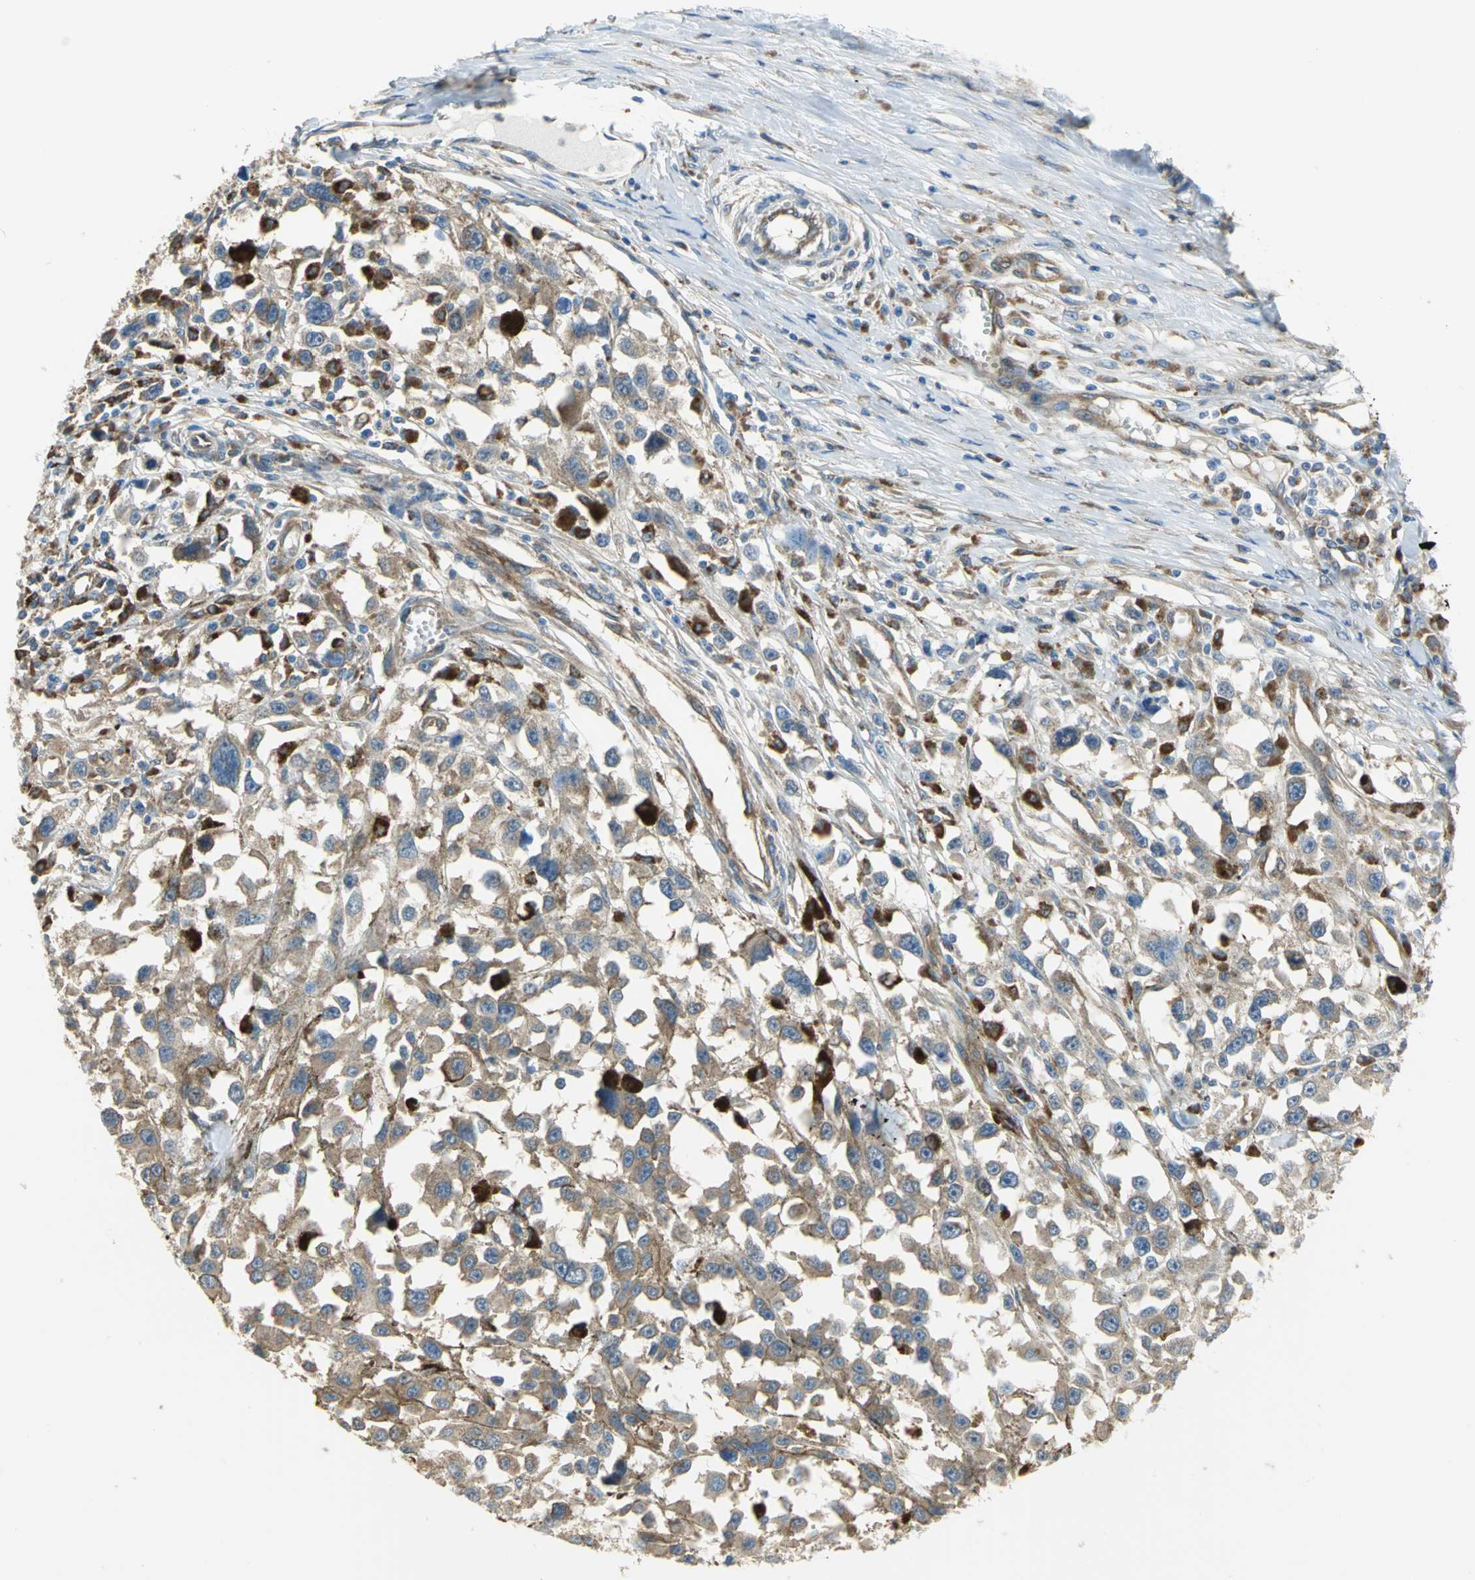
{"staining": {"intensity": "moderate", "quantity": ">75%", "location": "cytoplasmic/membranous"}, "tissue": "melanoma", "cell_type": "Tumor cells", "image_type": "cancer", "snomed": [{"axis": "morphology", "description": "Malignant melanoma, Metastatic site"}, {"axis": "topography", "description": "Lymph node"}], "caption": "Tumor cells exhibit moderate cytoplasmic/membranous expression in approximately >75% of cells in melanoma.", "gene": "DIAPH2", "patient": {"sex": "male", "age": 59}}